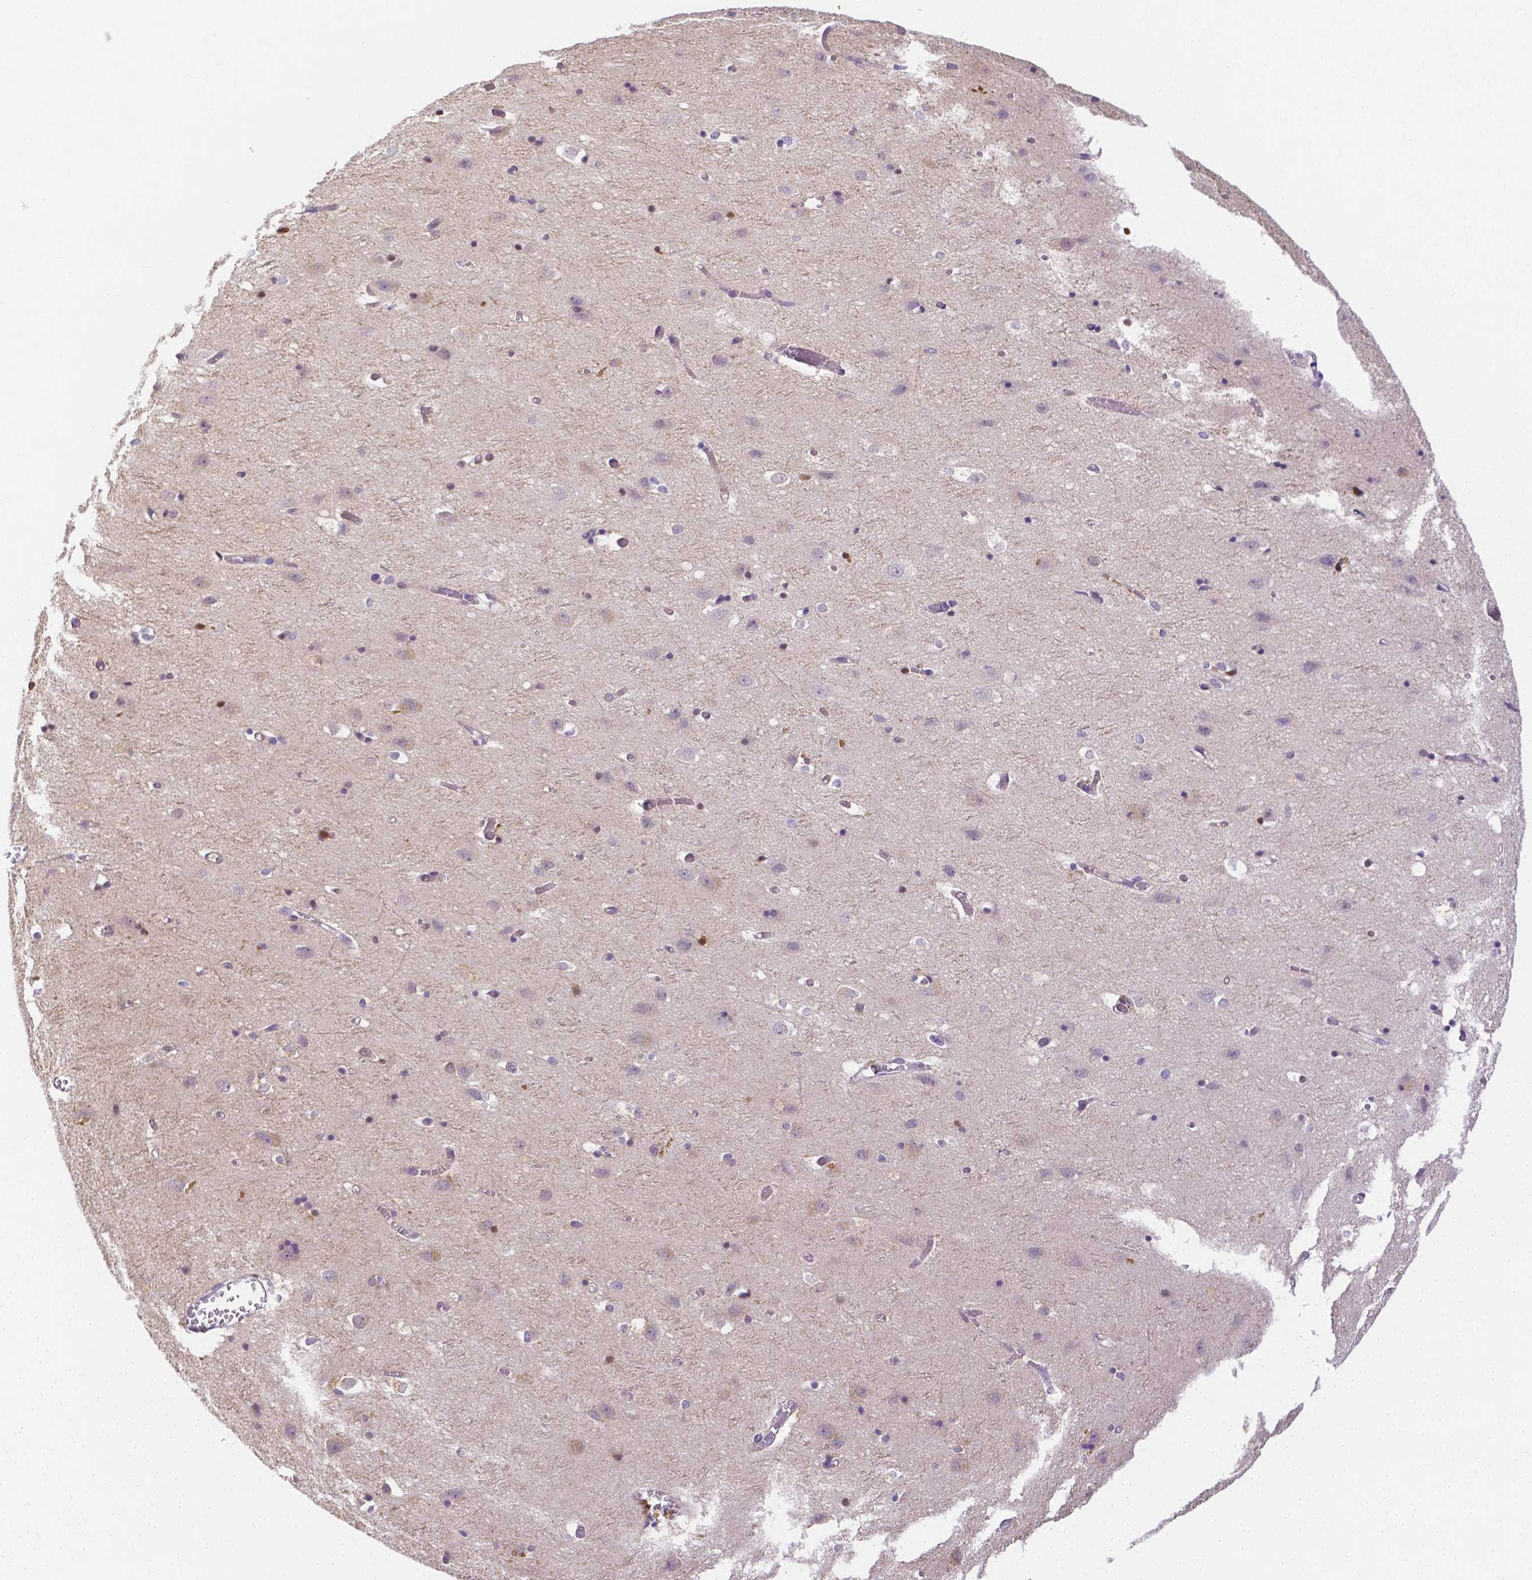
{"staining": {"intensity": "negative", "quantity": "none", "location": "none"}, "tissue": "cerebral cortex", "cell_type": "Endothelial cells", "image_type": "normal", "snomed": [{"axis": "morphology", "description": "Normal tissue, NOS"}, {"axis": "topography", "description": "Cerebral cortex"}], "caption": "Immunohistochemical staining of benign human cerebral cortex reveals no significant staining in endothelial cells. (Brightfield microscopy of DAB (3,3'-diaminobenzidine) immunohistochemistry at high magnification).", "gene": "NXPH2", "patient": {"sex": "male", "age": 70}}